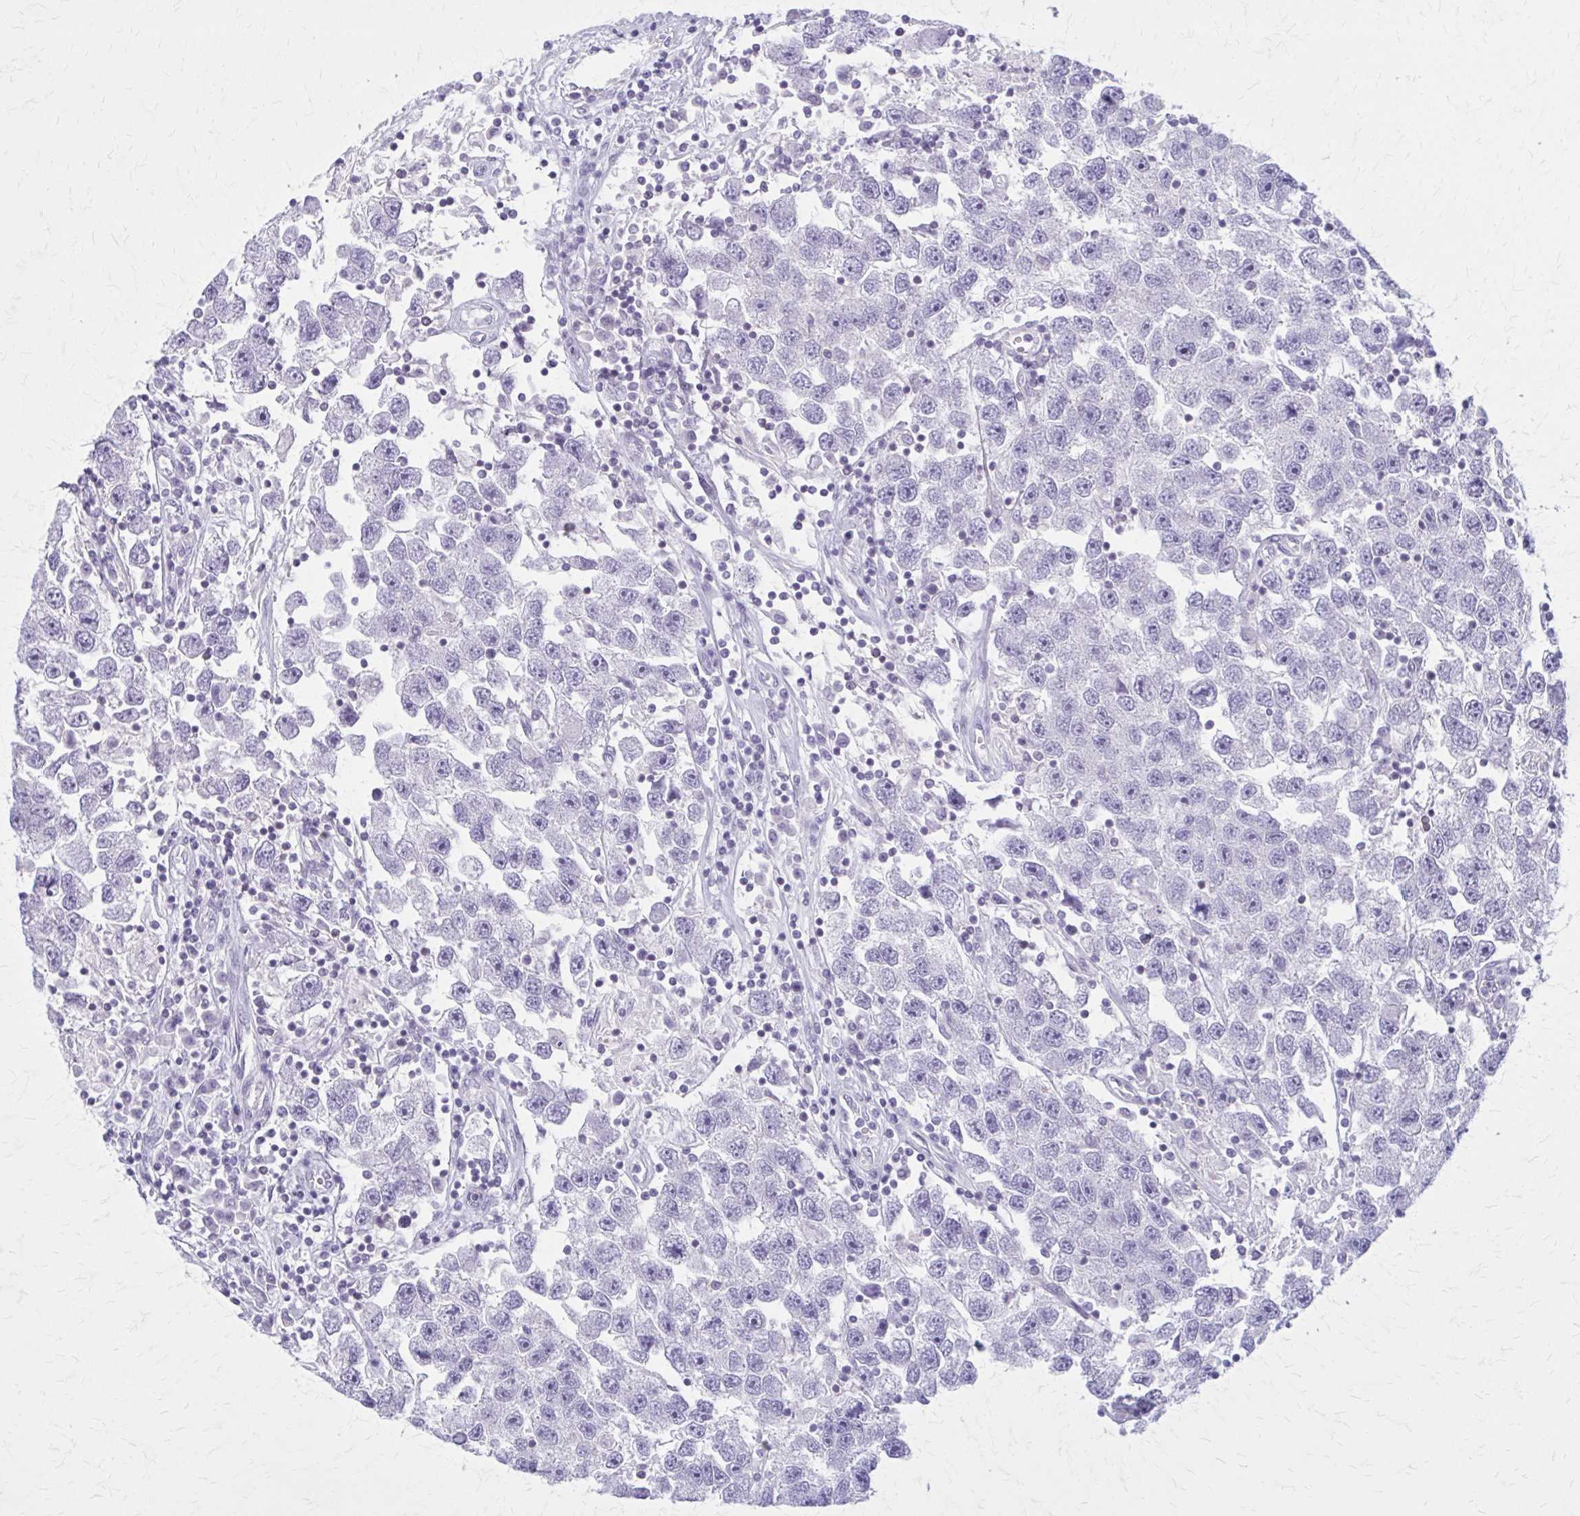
{"staining": {"intensity": "negative", "quantity": "none", "location": "none"}, "tissue": "testis cancer", "cell_type": "Tumor cells", "image_type": "cancer", "snomed": [{"axis": "morphology", "description": "Seminoma, NOS"}, {"axis": "topography", "description": "Testis"}], "caption": "Human testis seminoma stained for a protein using IHC exhibits no expression in tumor cells.", "gene": "PITPNM1", "patient": {"sex": "male", "age": 26}}